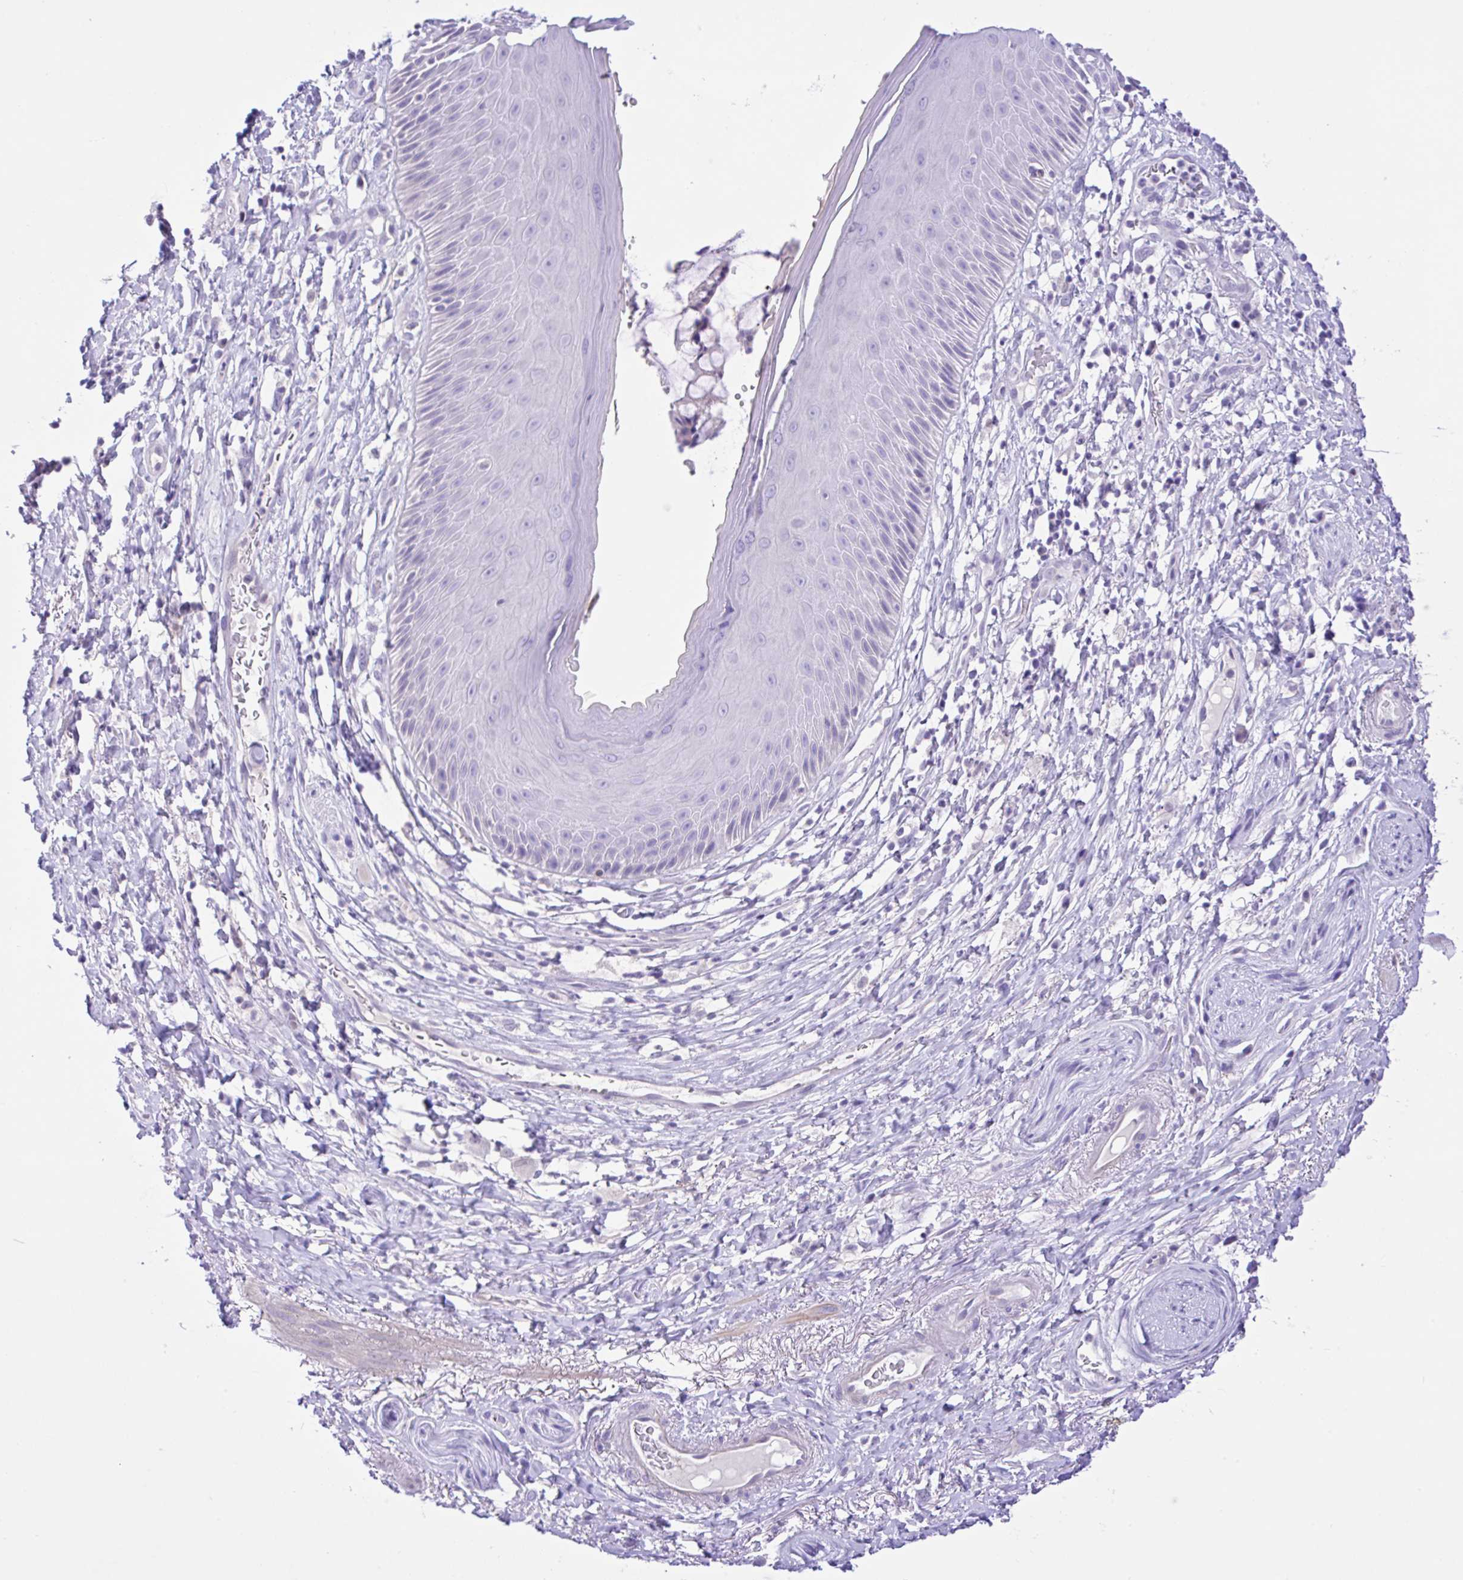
{"staining": {"intensity": "negative", "quantity": "none", "location": "none"}, "tissue": "skin", "cell_type": "Epidermal cells", "image_type": "normal", "snomed": [{"axis": "morphology", "description": "Normal tissue, NOS"}, {"axis": "topography", "description": "Anal"}], "caption": "Immunohistochemistry image of unremarkable human skin stained for a protein (brown), which exhibits no expression in epidermal cells.", "gene": "ANO4", "patient": {"sex": "male", "age": 78}}